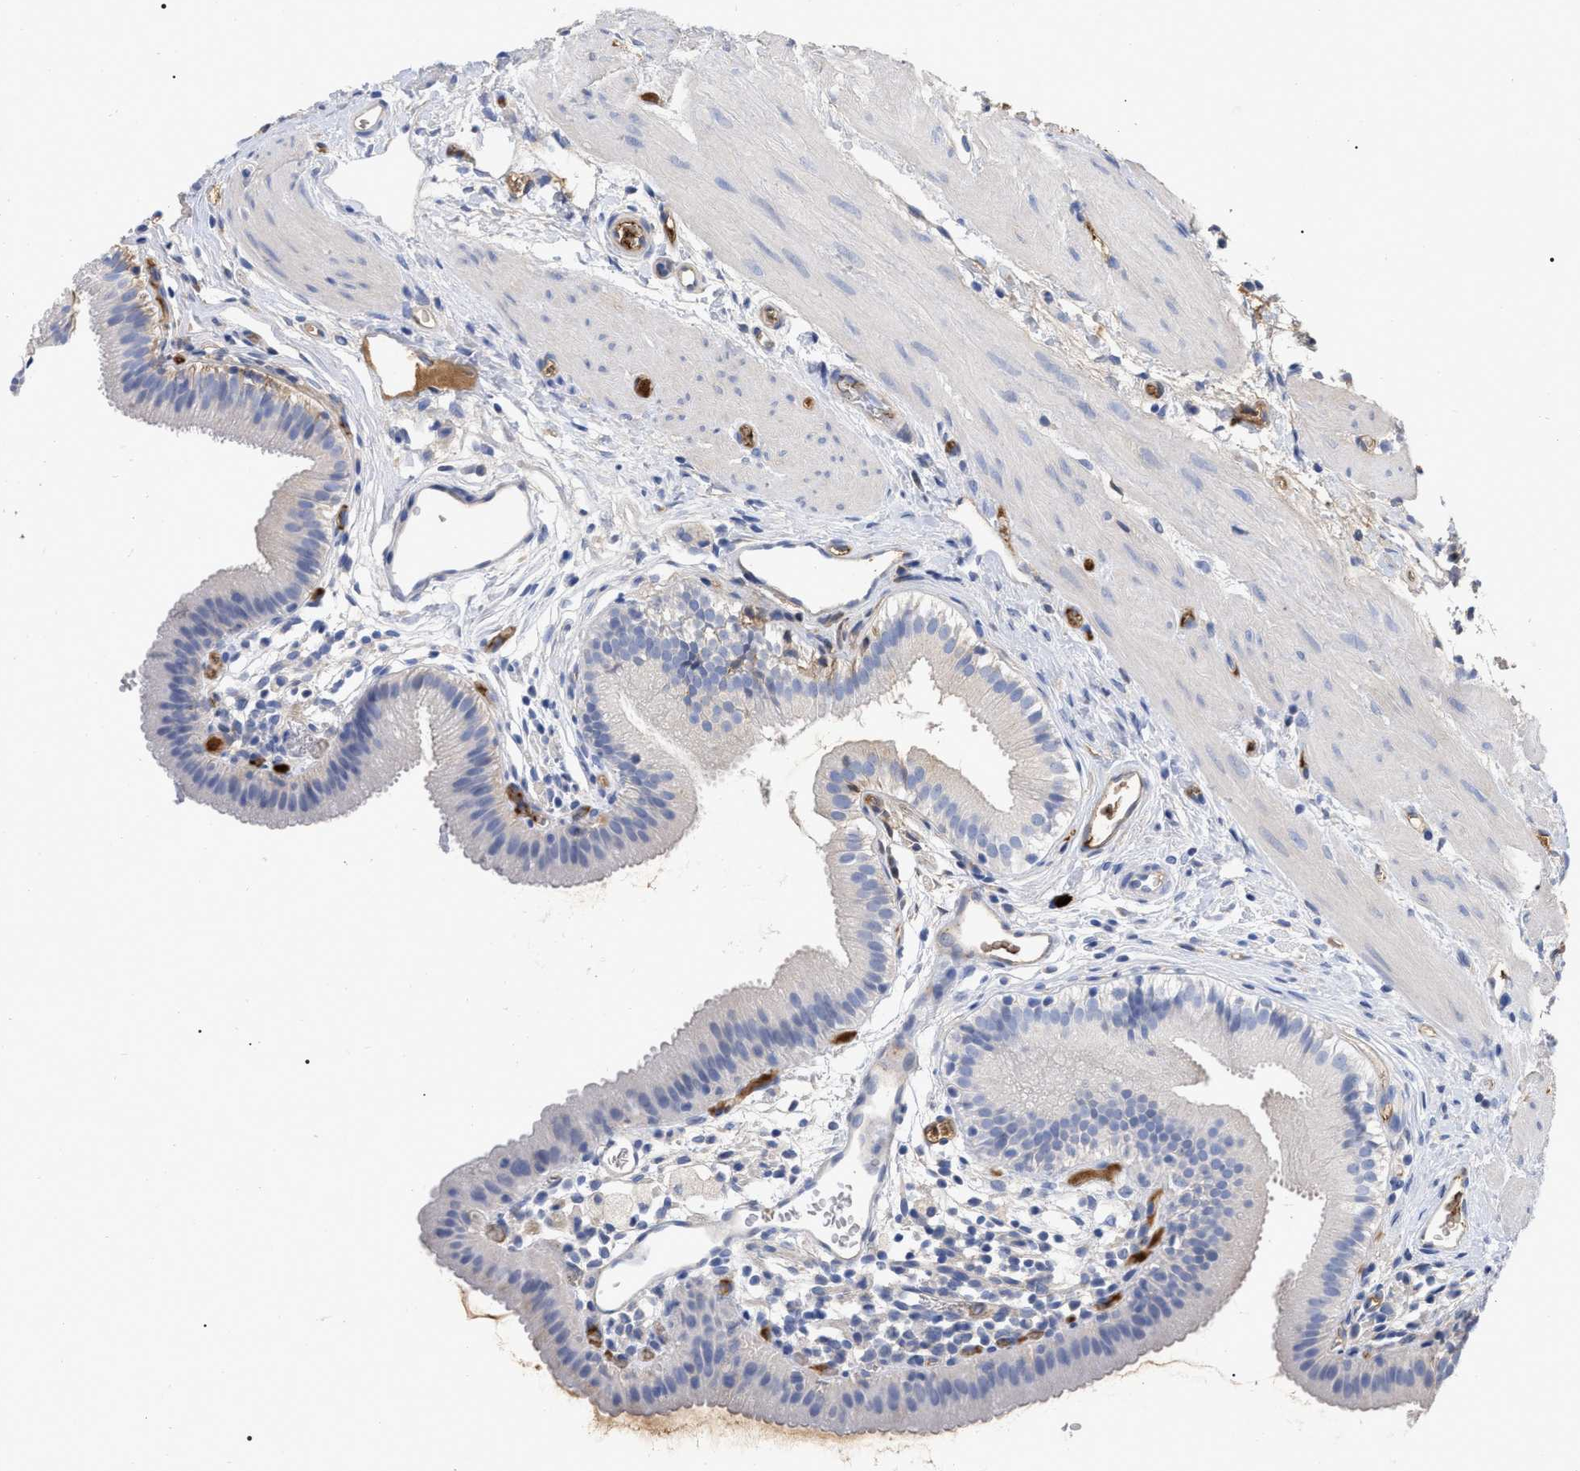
{"staining": {"intensity": "moderate", "quantity": "<25%", "location": "cytoplasmic/membranous"}, "tissue": "gallbladder", "cell_type": "Glandular cells", "image_type": "normal", "snomed": [{"axis": "morphology", "description": "Normal tissue, NOS"}, {"axis": "topography", "description": "Gallbladder"}], "caption": "A photomicrograph of gallbladder stained for a protein demonstrates moderate cytoplasmic/membranous brown staining in glandular cells. The protein of interest is shown in brown color, while the nuclei are stained blue.", "gene": "IGHV5", "patient": {"sex": "female", "age": 26}}